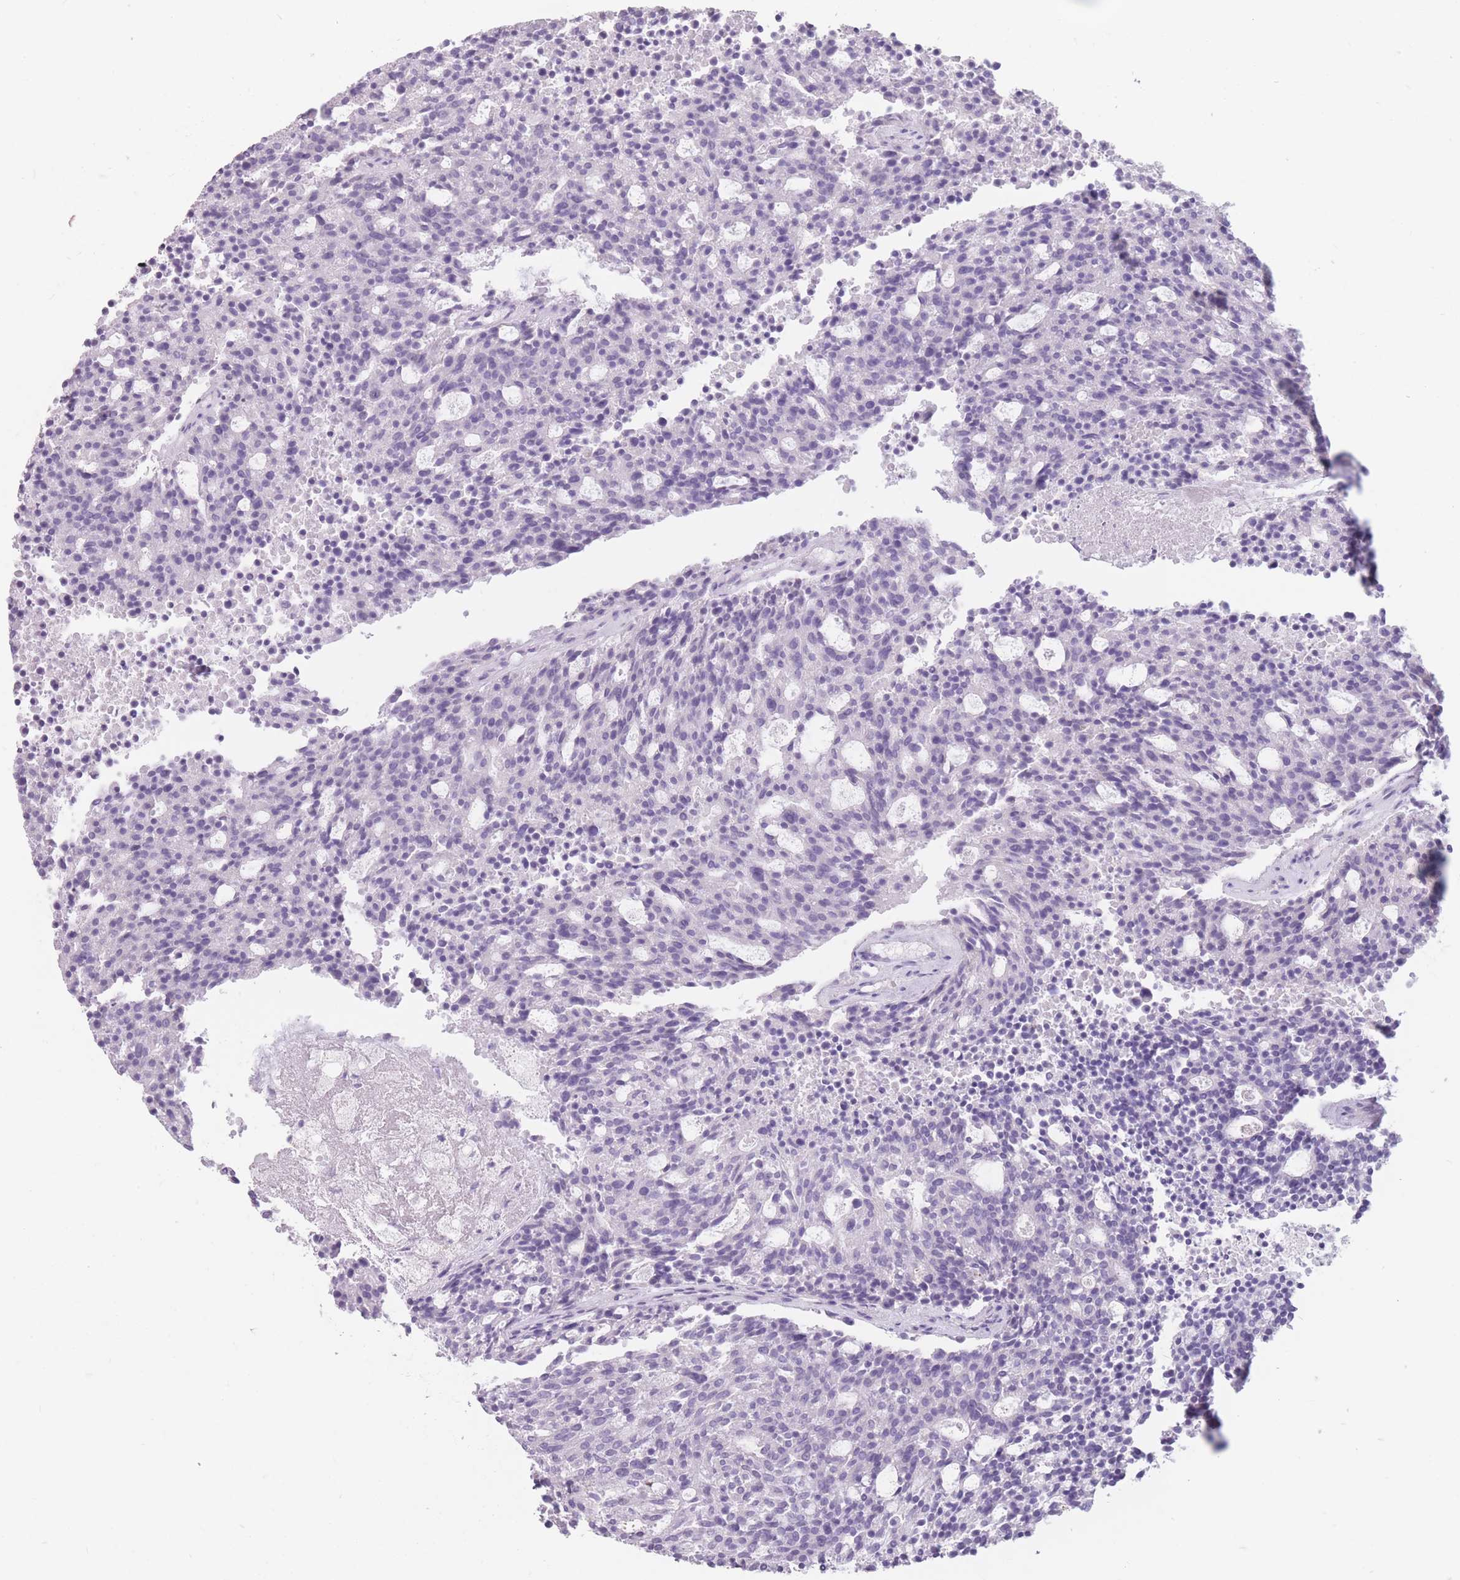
{"staining": {"intensity": "negative", "quantity": "none", "location": "none"}, "tissue": "carcinoid", "cell_type": "Tumor cells", "image_type": "cancer", "snomed": [{"axis": "morphology", "description": "Carcinoid, malignant, NOS"}, {"axis": "topography", "description": "Pancreas"}], "caption": "Image shows no protein positivity in tumor cells of carcinoid (malignant) tissue.", "gene": "CCNO", "patient": {"sex": "female", "age": 54}}